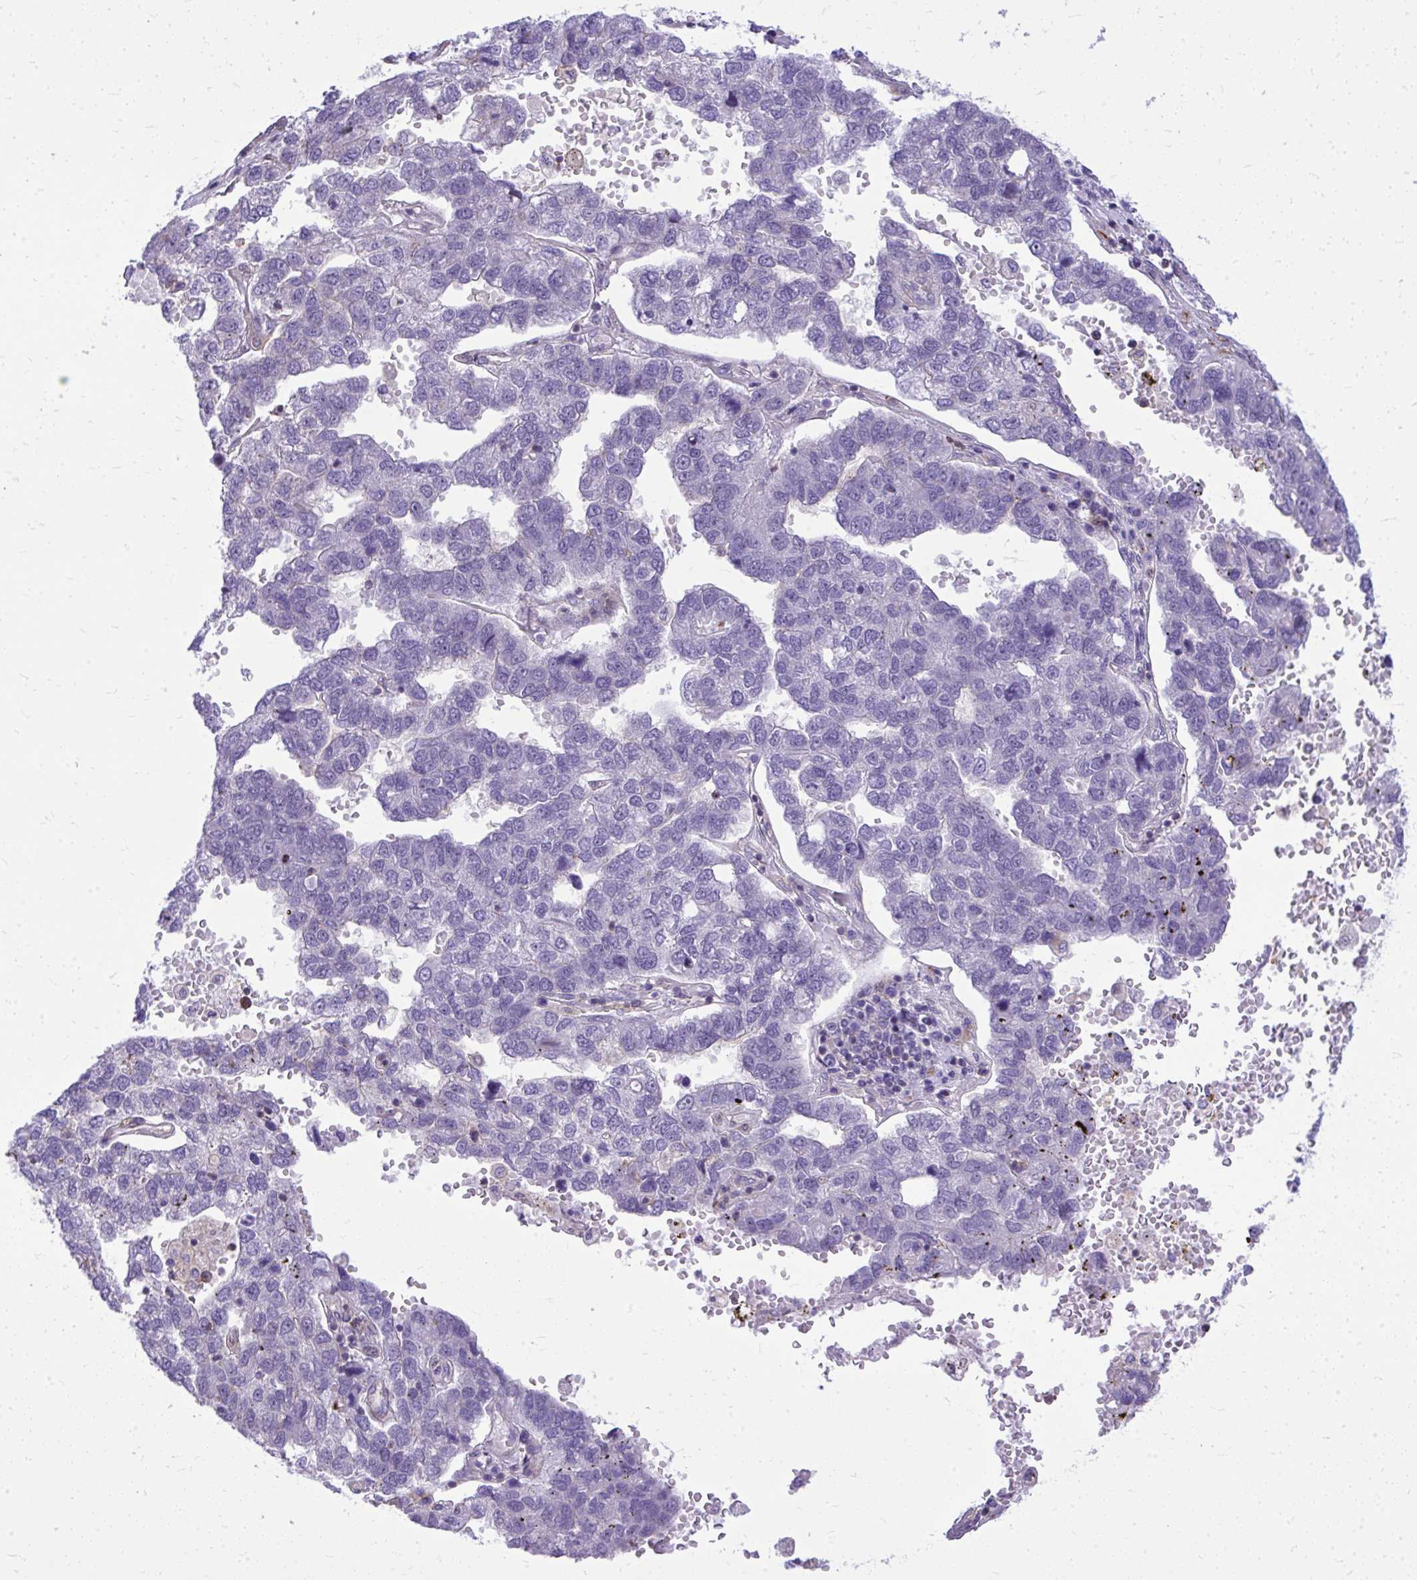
{"staining": {"intensity": "negative", "quantity": "none", "location": "none"}, "tissue": "pancreatic cancer", "cell_type": "Tumor cells", "image_type": "cancer", "snomed": [{"axis": "morphology", "description": "Adenocarcinoma, NOS"}, {"axis": "topography", "description": "Pancreas"}], "caption": "This is an immunohistochemistry micrograph of pancreatic adenocarcinoma. There is no positivity in tumor cells.", "gene": "GRK4", "patient": {"sex": "female", "age": 61}}